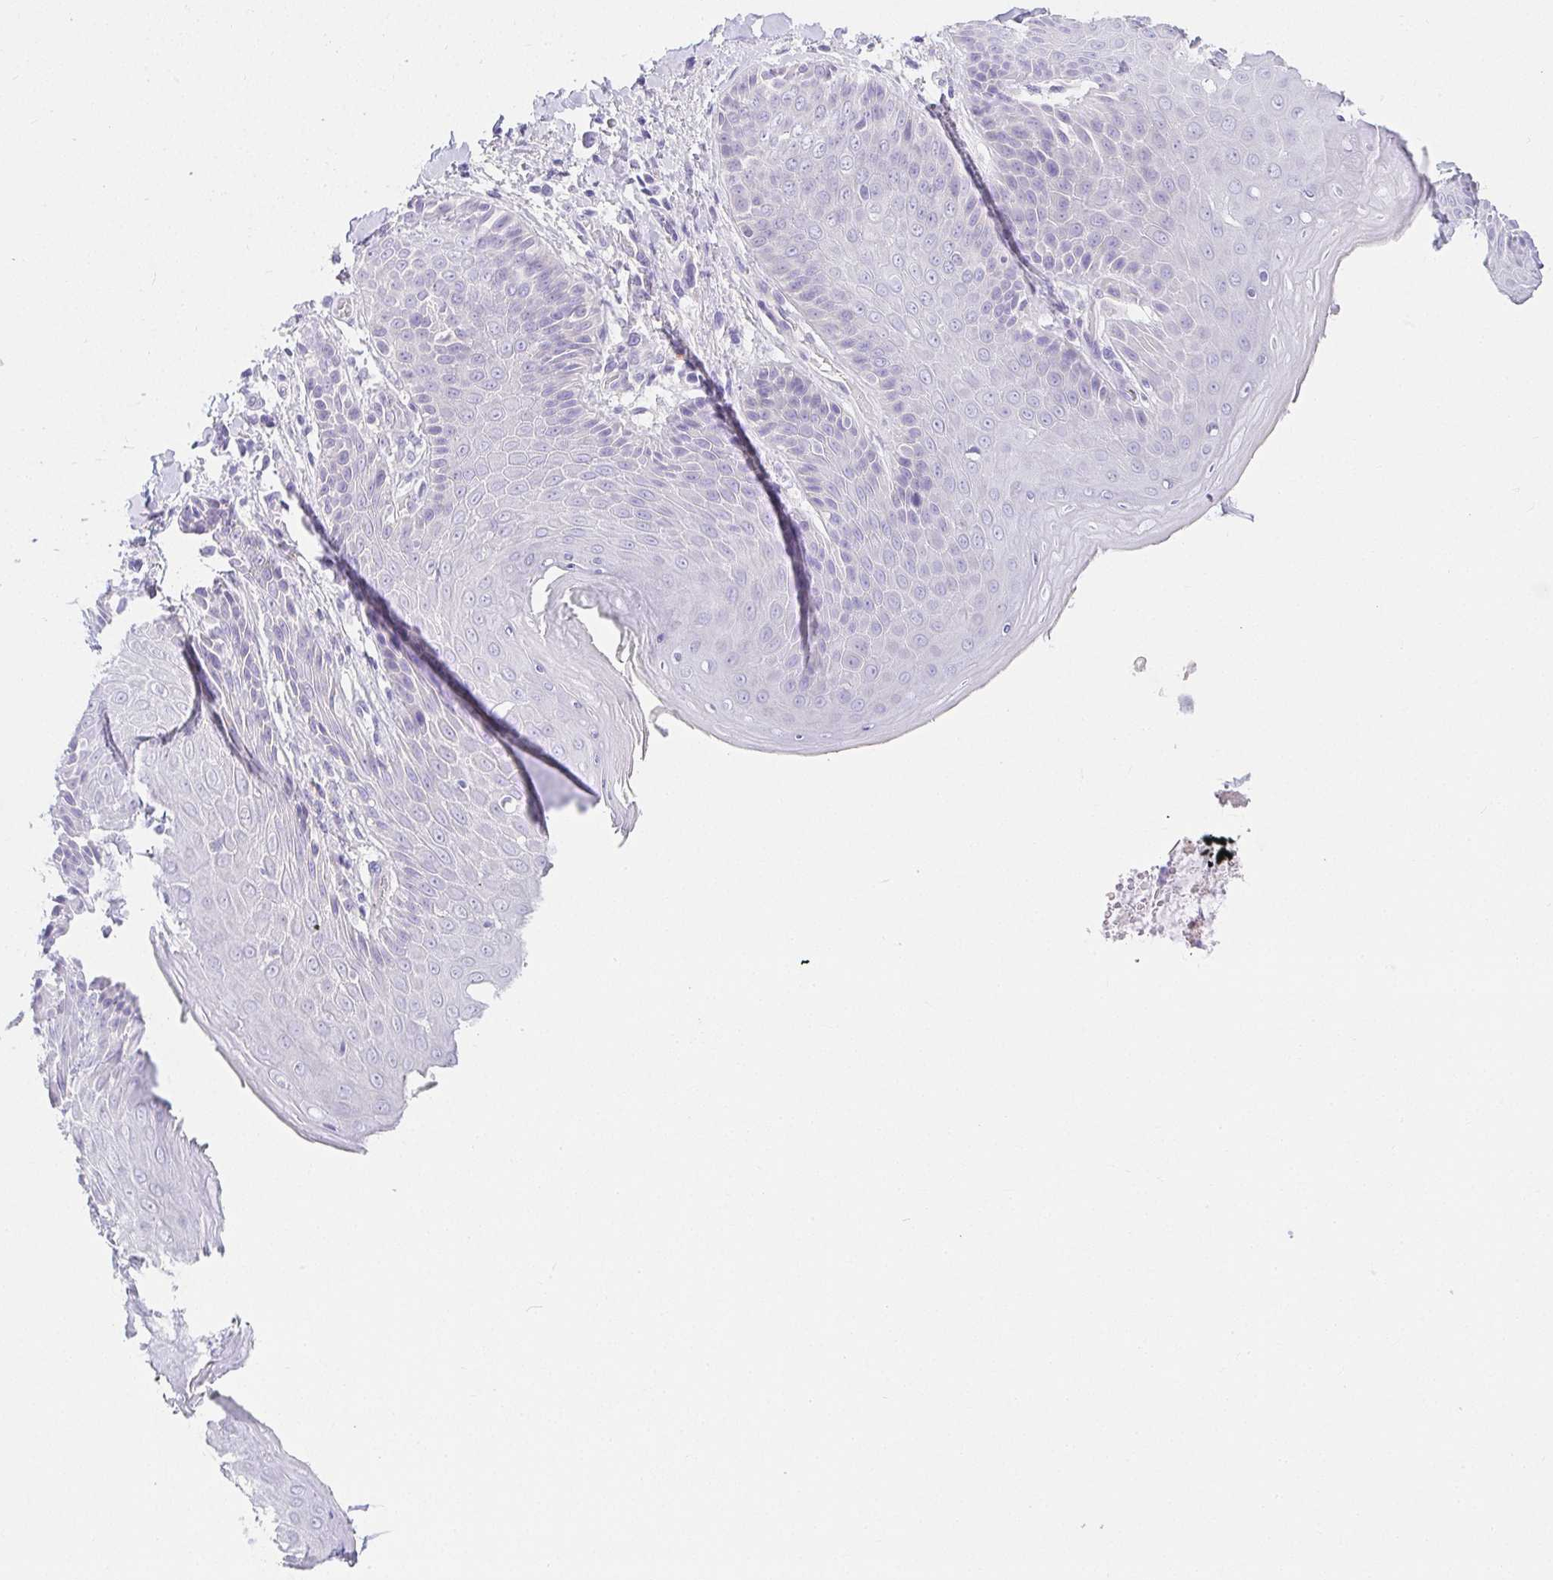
{"staining": {"intensity": "negative", "quantity": "none", "location": "none"}, "tissue": "skin", "cell_type": "Epidermal cells", "image_type": "normal", "snomed": [{"axis": "morphology", "description": "Normal tissue, NOS"}, {"axis": "topography", "description": "Anal"}, {"axis": "topography", "description": "Peripheral nerve tissue"}], "caption": "The IHC image has no significant positivity in epidermal cells of skin.", "gene": "VGLL1", "patient": {"sex": "male", "age": 51}}